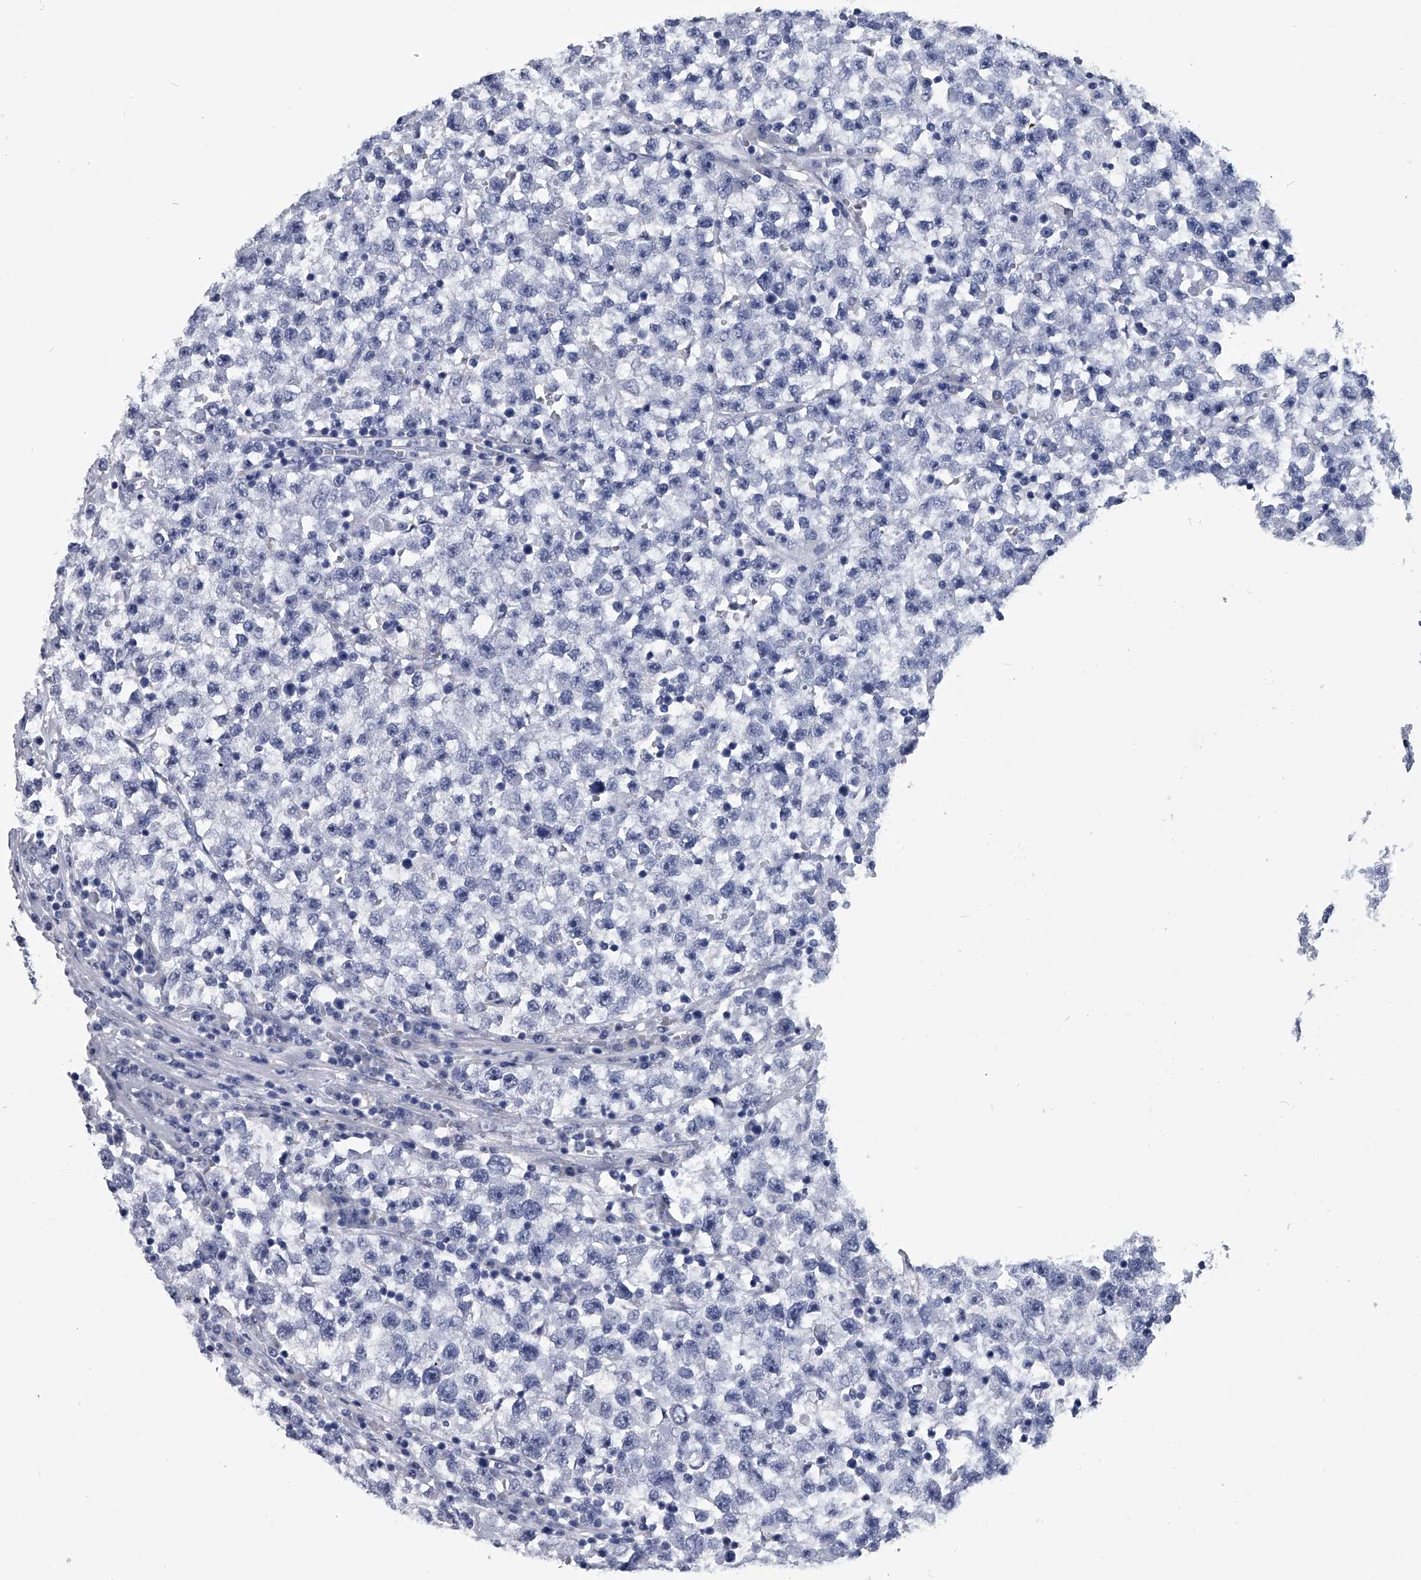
{"staining": {"intensity": "negative", "quantity": "none", "location": "none"}, "tissue": "testis cancer", "cell_type": "Tumor cells", "image_type": "cancer", "snomed": [{"axis": "morphology", "description": "Seminoma, NOS"}, {"axis": "topography", "description": "Testis"}], "caption": "High power microscopy histopathology image of an IHC photomicrograph of testis cancer, revealing no significant expression in tumor cells. (Stains: DAB (3,3'-diaminobenzidine) IHC with hematoxylin counter stain, Microscopy: brightfield microscopy at high magnification).", "gene": "PDXK", "patient": {"sex": "male", "age": 22}}